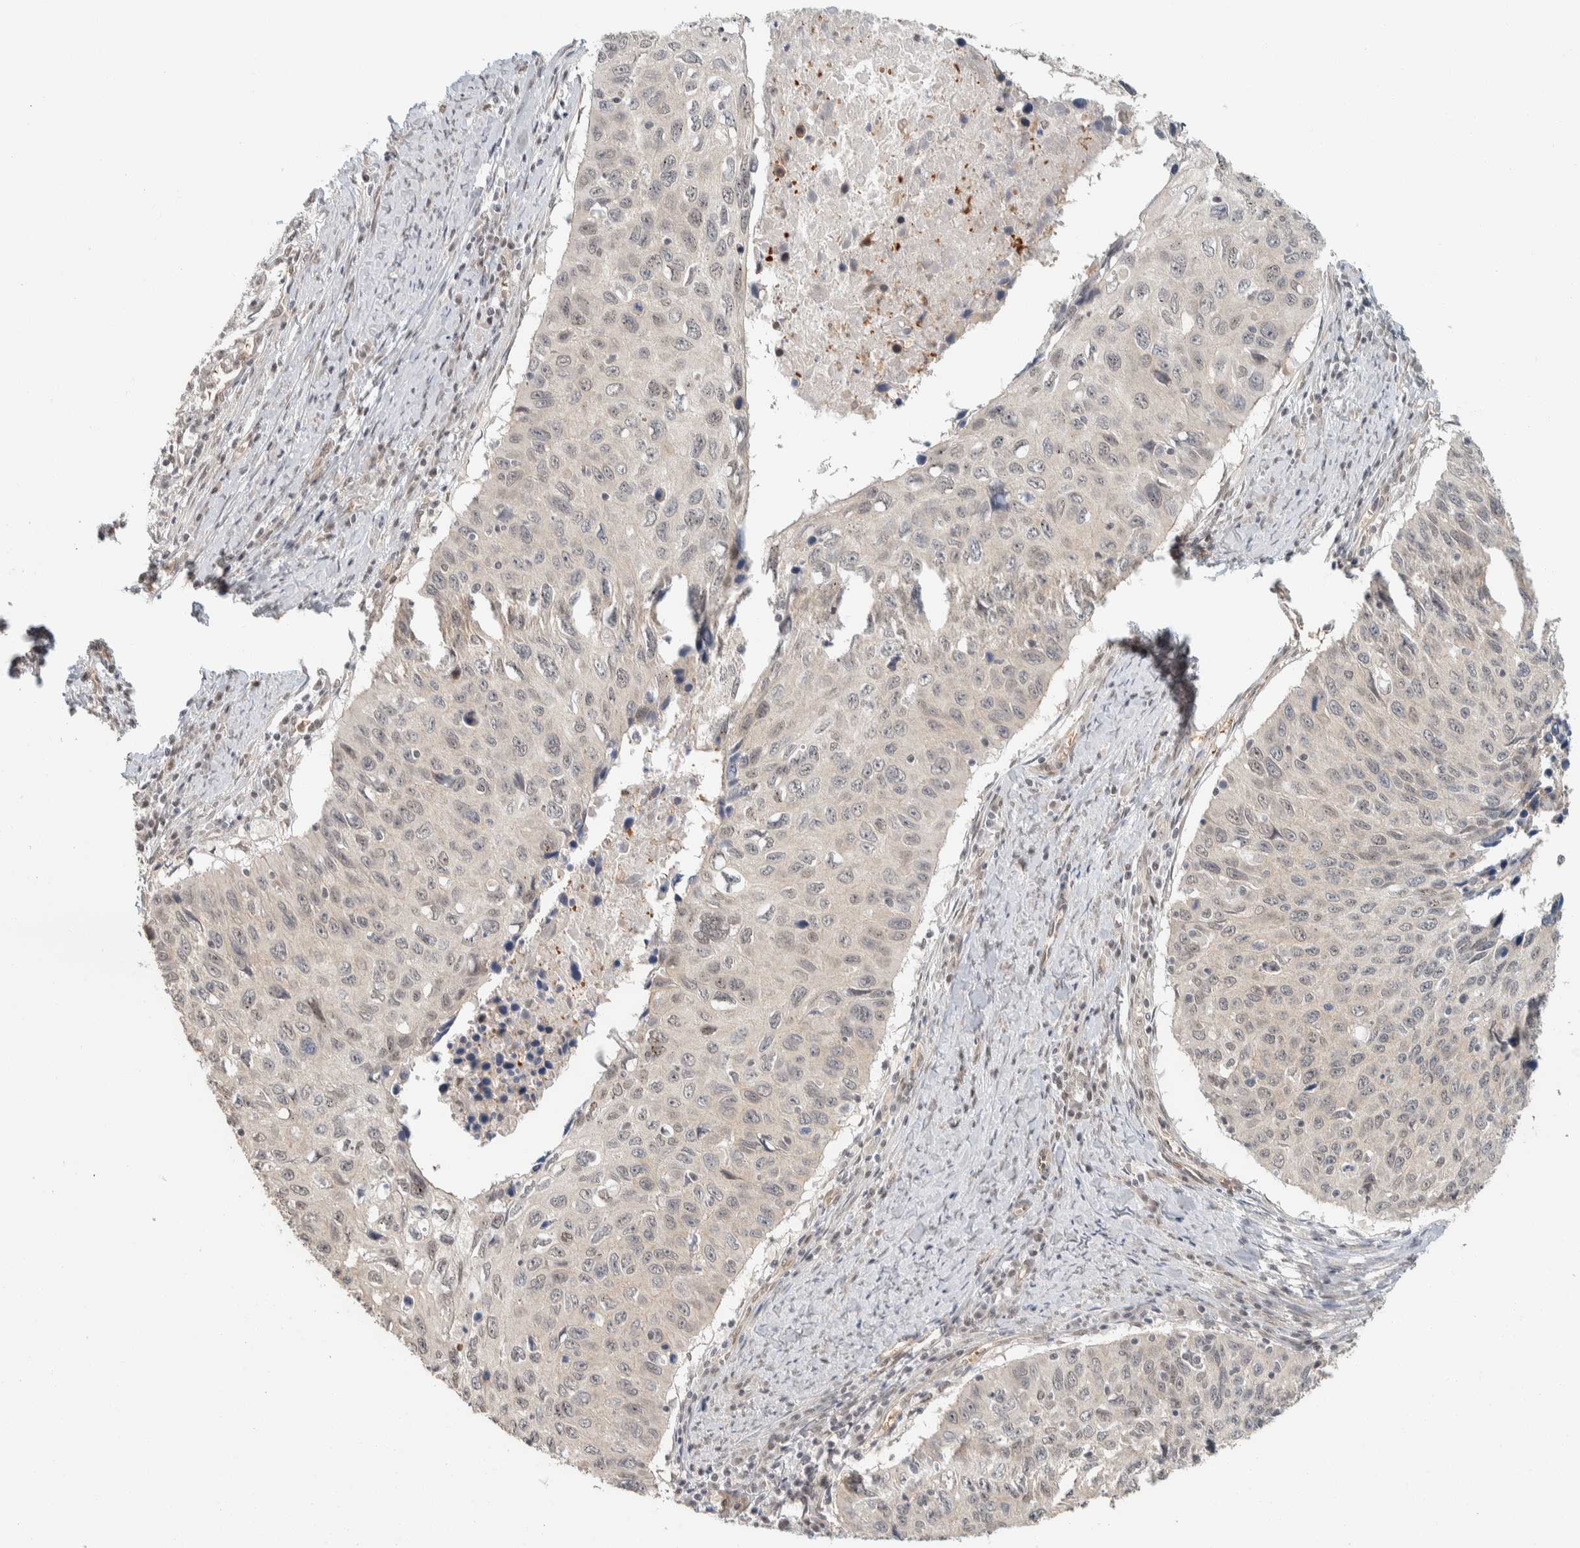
{"staining": {"intensity": "weak", "quantity": "<25%", "location": "nuclear"}, "tissue": "cervical cancer", "cell_type": "Tumor cells", "image_type": "cancer", "snomed": [{"axis": "morphology", "description": "Squamous cell carcinoma, NOS"}, {"axis": "topography", "description": "Cervix"}], "caption": "This is a micrograph of IHC staining of cervical squamous cell carcinoma, which shows no positivity in tumor cells.", "gene": "ZBTB2", "patient": {"sex": "female", "age": 53}}